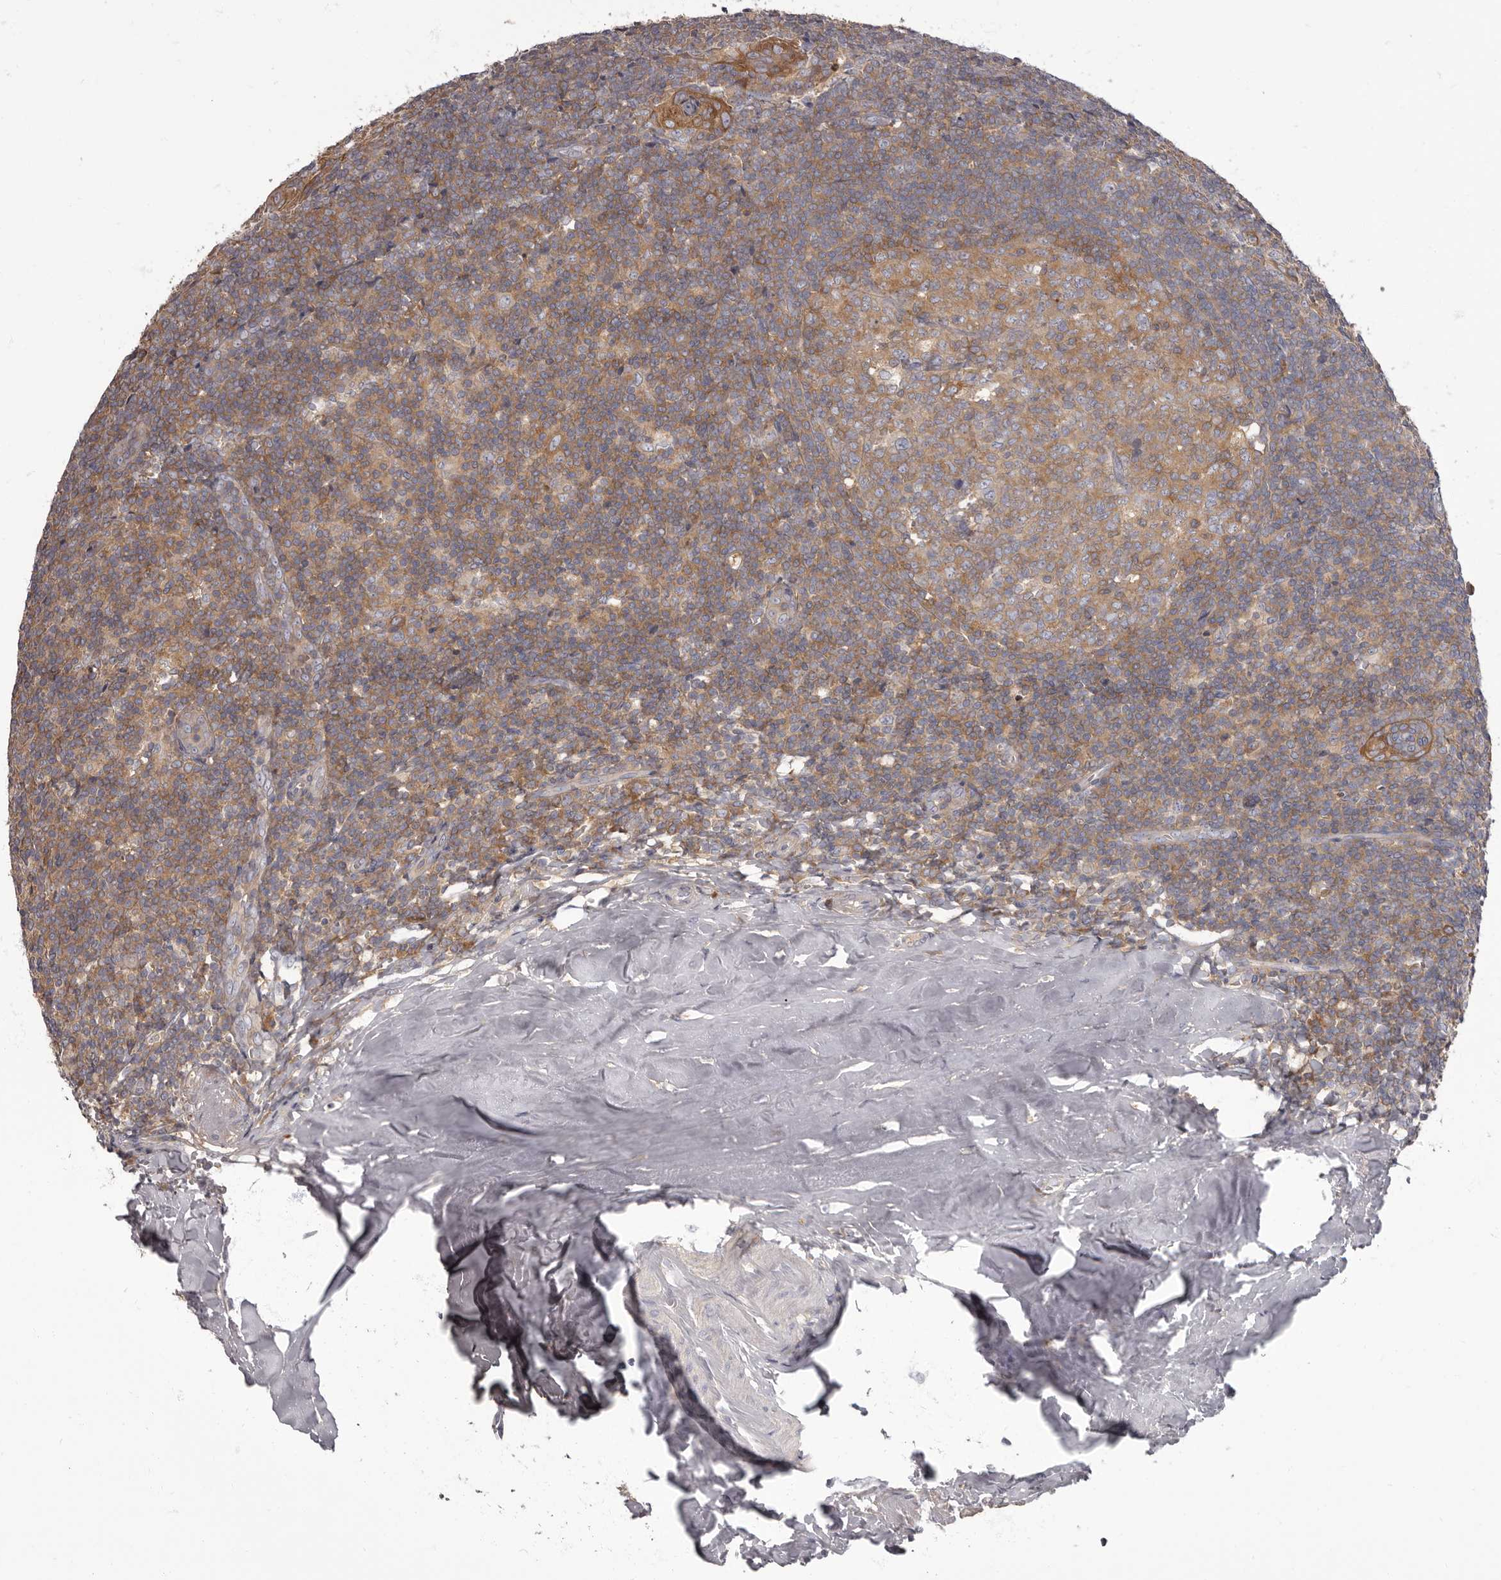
{"staining": {"intensity": "moderate", "quantity": ">75%", "location": "cytoplasmic/membranous"}, "tissue": "tonsil", "cell_type": "Germinal center cells", "image_type": "normal", "snomed": [{"axis": "morphology", "description": "Normal tissue, NOS"}, {"axis": "topography", "description": "Tonsil"}], "caption": "Immunohistochemical staining of benign human tonsil reveals medium levels of moderate cytoplasmic/membranous staining in about >75% of germinal center cells.", "gene": "APEH", "patient": {"sex": "male", "age": 37}}